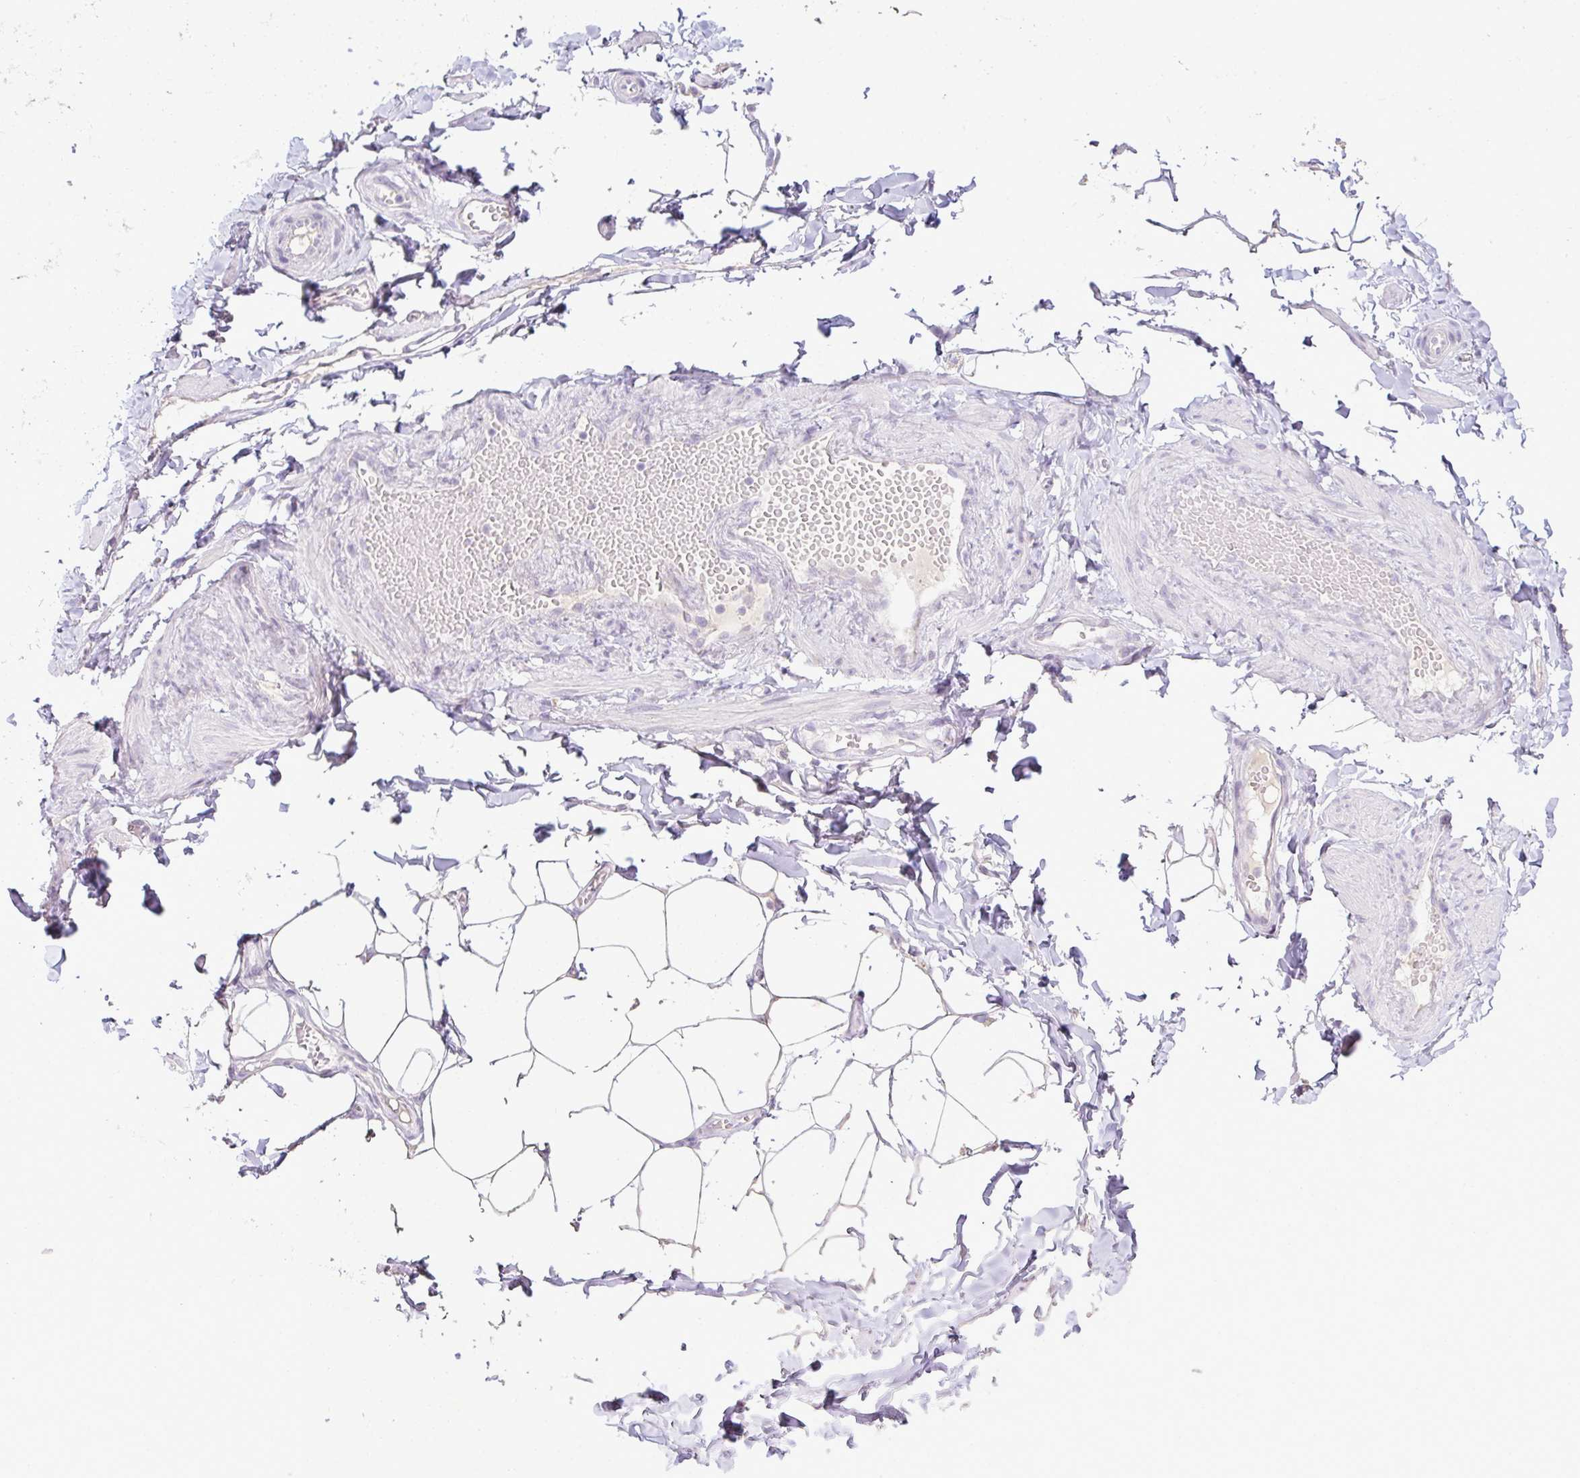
{"staining": {"intensity": "negative", "quantity": "none", "location": "none"}, "tissue": "adipose tissue", "cell_type": "Adipocytes", "image_type": "normal", "snomed": [{"axis": "morphology", "description": "Normal tissue, NOS"}, {"axis": "topography", "description": "Soft tissue"}, {"axis": "topography", "description": "Adipose tissue"}, {"axis": "topography", "description": "Vascular tissue"}, {"axis": "topography", "description": "Peripheral nerve tissue"}], "caption": "Adipocytes show no significant expression in unremarkable adipose tissue.", "gene": "CMPK1", "patient": {"sex": "male", "age": 29}}